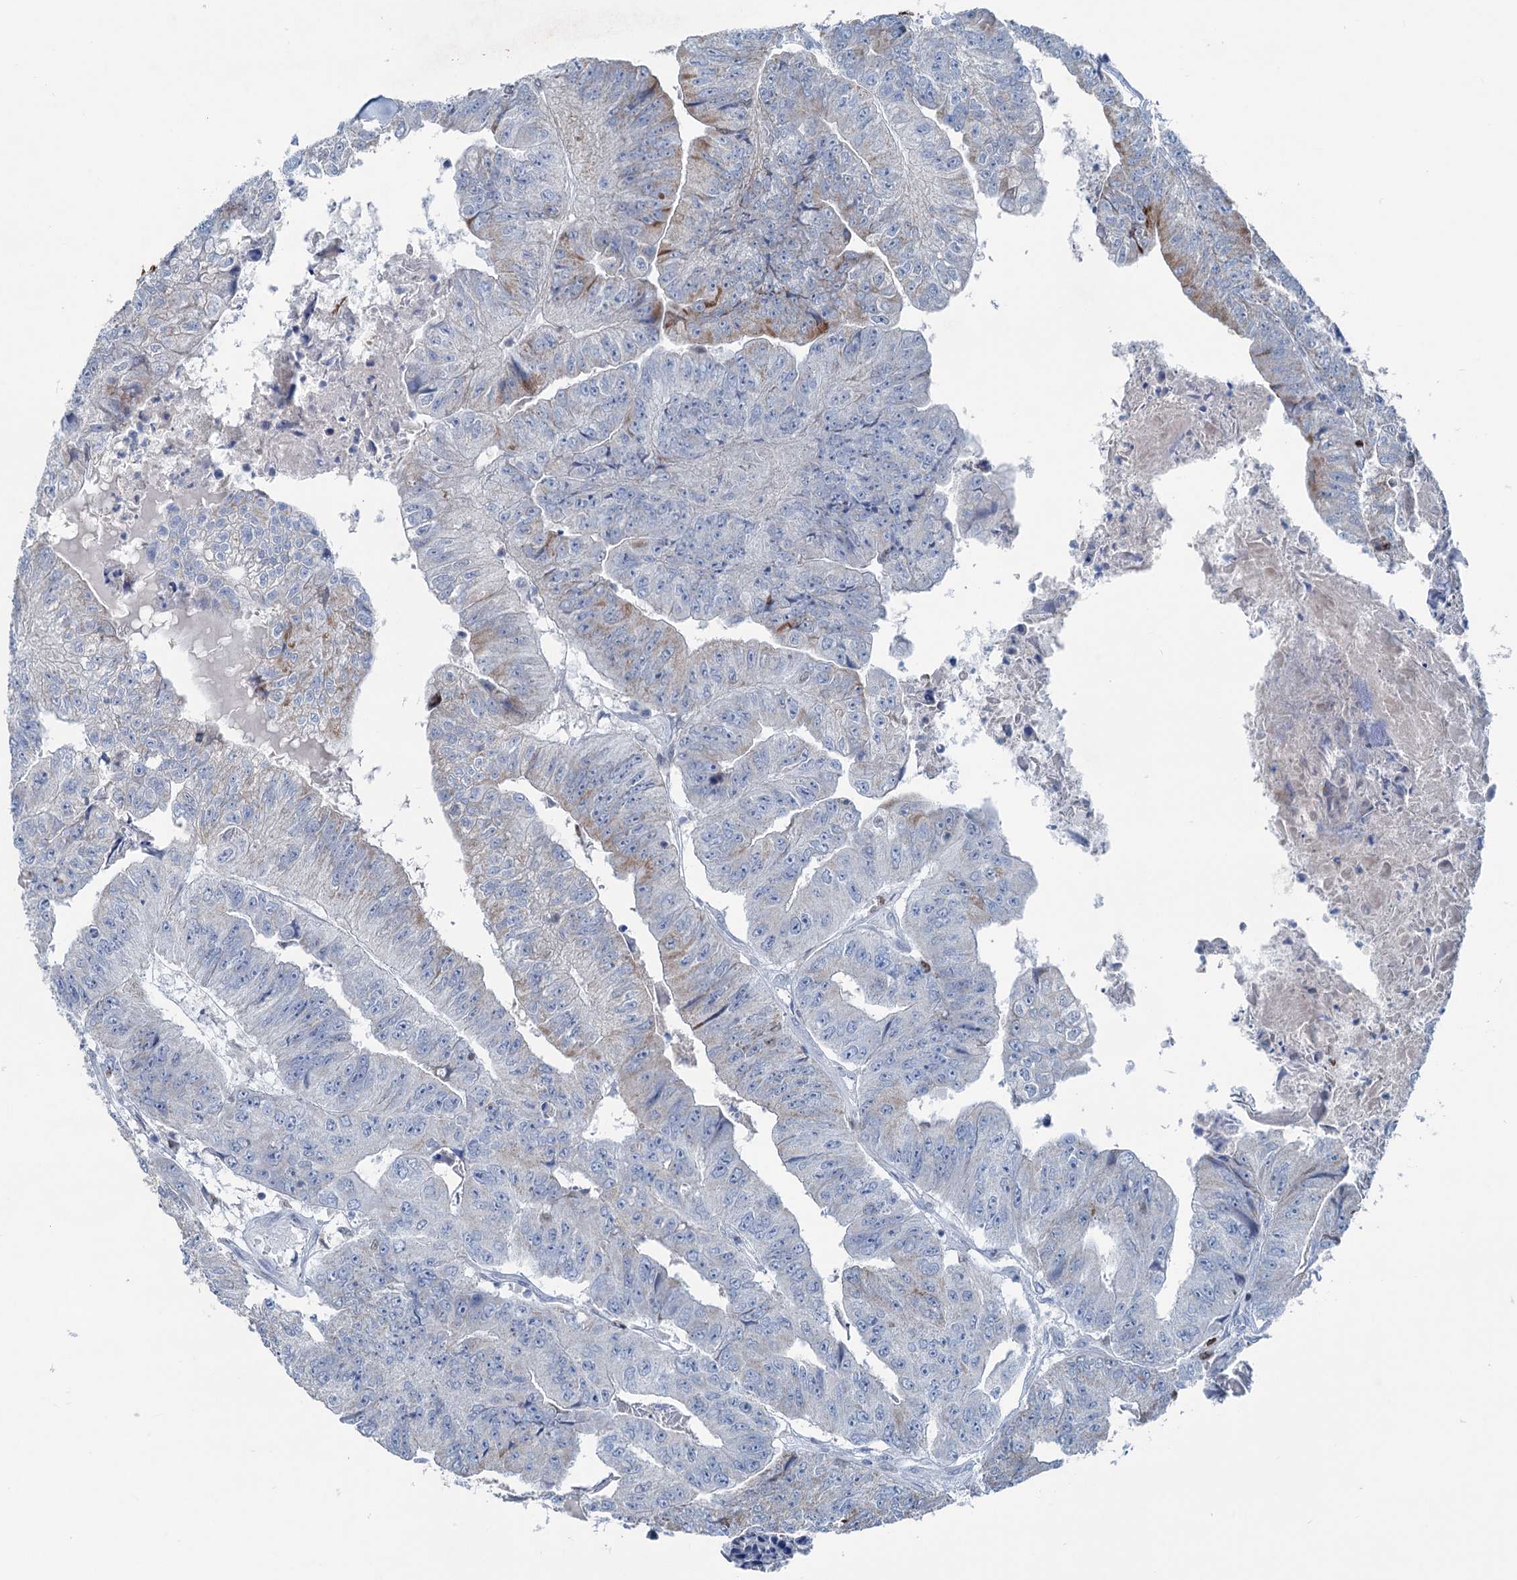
{"staining": {"intensity": "moderate", "quantity": "<25%", "location": "cytoplasmic/membranous"}, "tissue": "colorectal cancer", "cell_type": "Tumor cells", "image_type": "cancer", "snomed": [{"axis": "morphology", "description": "Adenocarcinoma, NOS"}, {"axis": "topography", "description": "Colon"}], "caption": "Immunohistochemical staining of human colorectal cancer (adenocarcinoma) exhibits moderate cytoplasmic/membranous protein staining in approximately <25% of tumor cells.", "gene": "ELP4", "patient": {"sex": "female", "age": 67}}